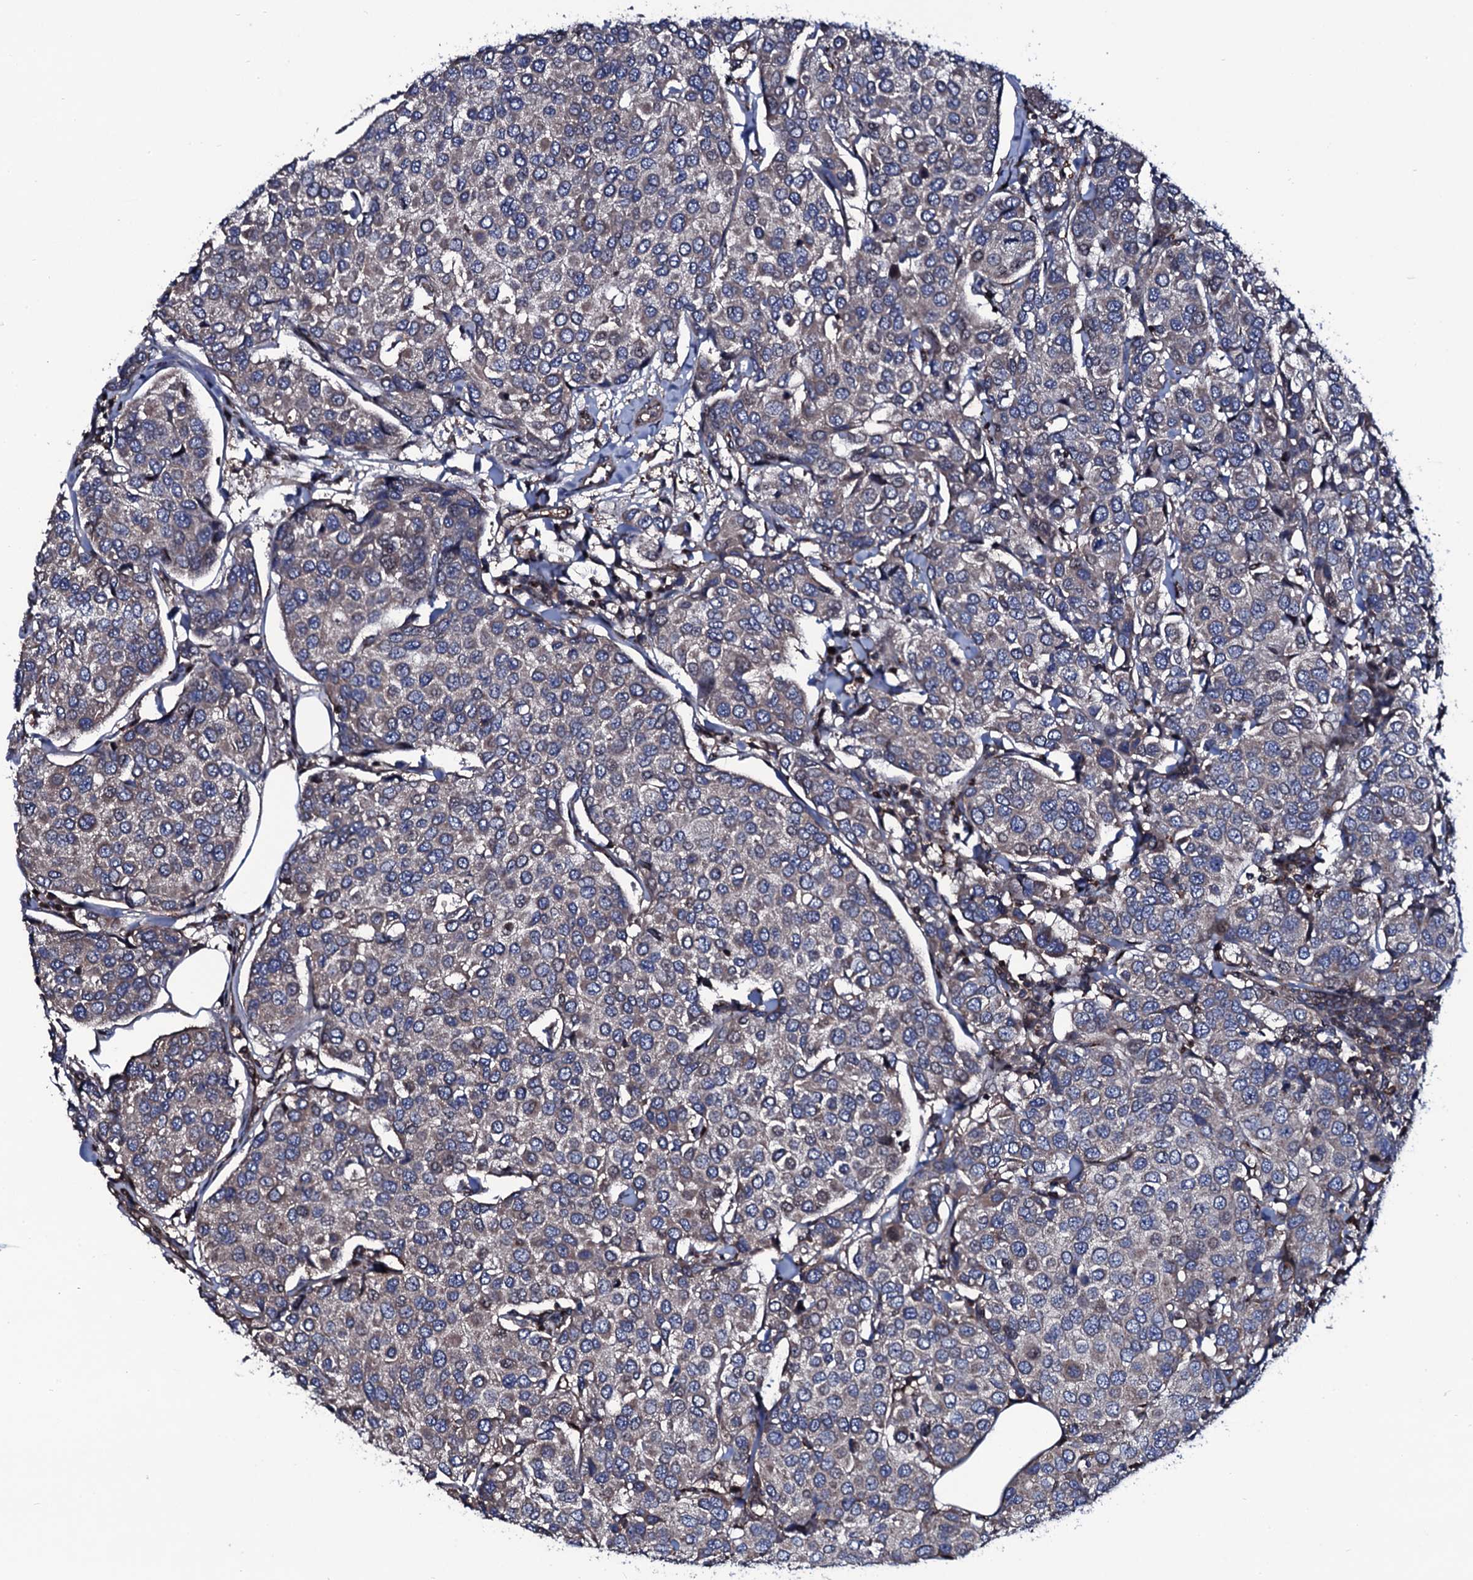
{"staining": {"intensity": "weak", "quantity": "<25%", "location": "cytoplasmic/membranous"}, "tissue": "breast cancer", "cell_type": "Tumor cells", "image_type": "cancer", "snomed": [{"axis": "morphology", "description": "Duct carcinoma"}, {"axis": "topography", "description": "Breast"}], "caption": "DAB immunohistochemical staining of human breast cancer shows no significant positivity in tumor cells.", "gene": "PLET1", "patient": {"sex": "female", "age": 55}}